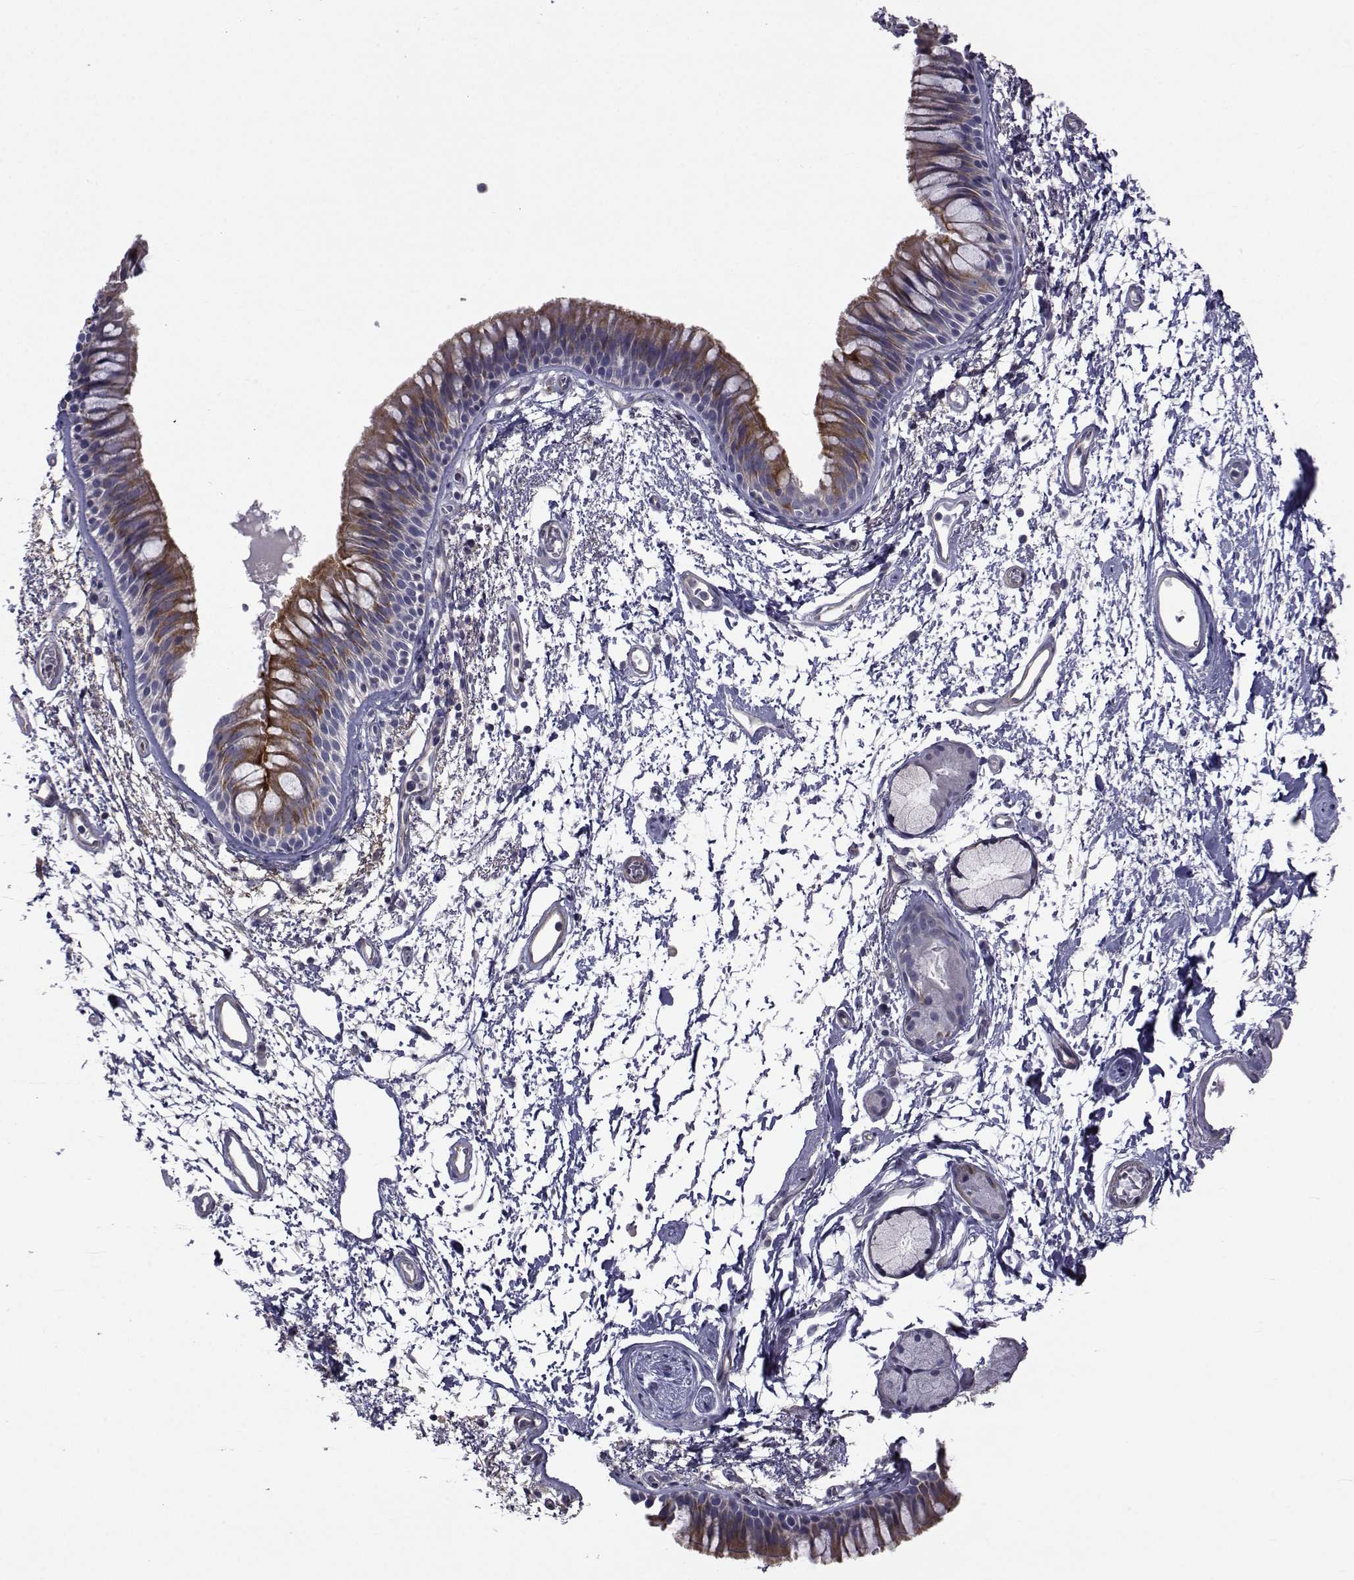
{"staining": {"intensity": "strong", "quantity": "25%-75%", "location": "cytoplasmic/membranous"}, "tissue": "bronchus", "cell_type": "Respiratory epithelial cells", "image_type": "normal", "snomed": [{"axis": "morphology", "description": "Normal tissue, NOS"}, {"axis": "topography", "description": "Cartilage tissue"}, {"axis": "topography", "description": "Bronchus"}], "caption": "Immunohistochemistry (DAB (3,3'-diaminobenzidine)) staining of unremarkable human bronchus reveals strong cytoplasmic/membranous protein expression in about 25%-75% of respiratory epithelial cells.", "gene": "CFAP74", "patient": {"sex": "male", "age": 66}}